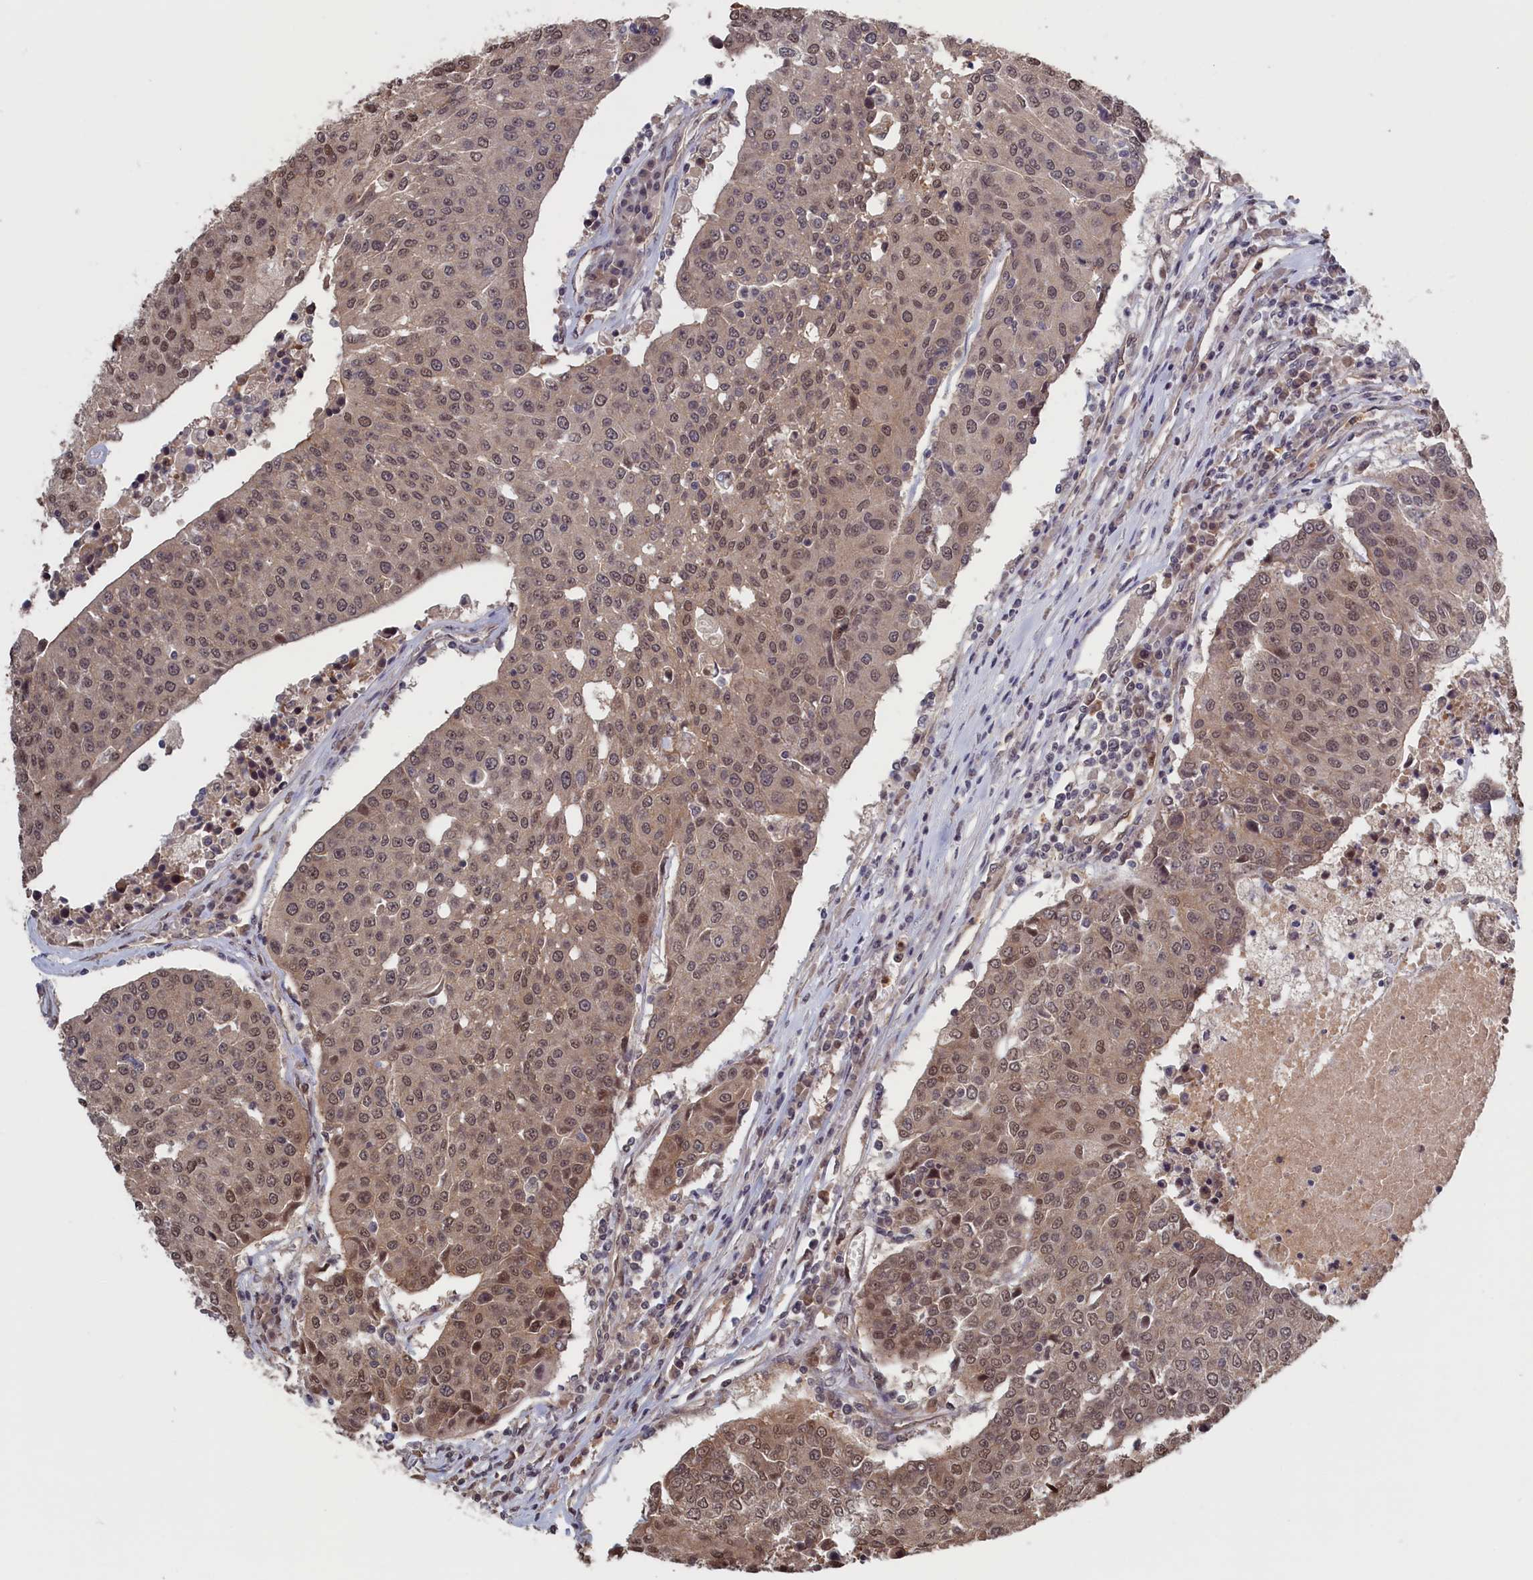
{"staining": {"intensity": "weak", "quantity": ">75%", "location": "cytoplasmic/membranous,nuclear"}, "tissue": "urothelial cancer", "cell_type": "Tumor cells", "image_type": "cancer", "snomed": [{"axis": "morphology", "description": "Urothelial carcinoma, High grade"}, {"axis": "topography", "description": "Urinary bladder"}], "caption": "A high-resolution histopathology image shows immunohistochemistry (IHC) staining of high-grade urothelial carcinoma, which reveals weak cytoplasmic/membranous and nuclear positivity in about >75% of tumor cells. (DAB (3,3'-diaminobenzidine) IHC with brightfield microscopy, high magnification).", "gene": "PLP2", "patient": {"sex": "female", "age": 85}}